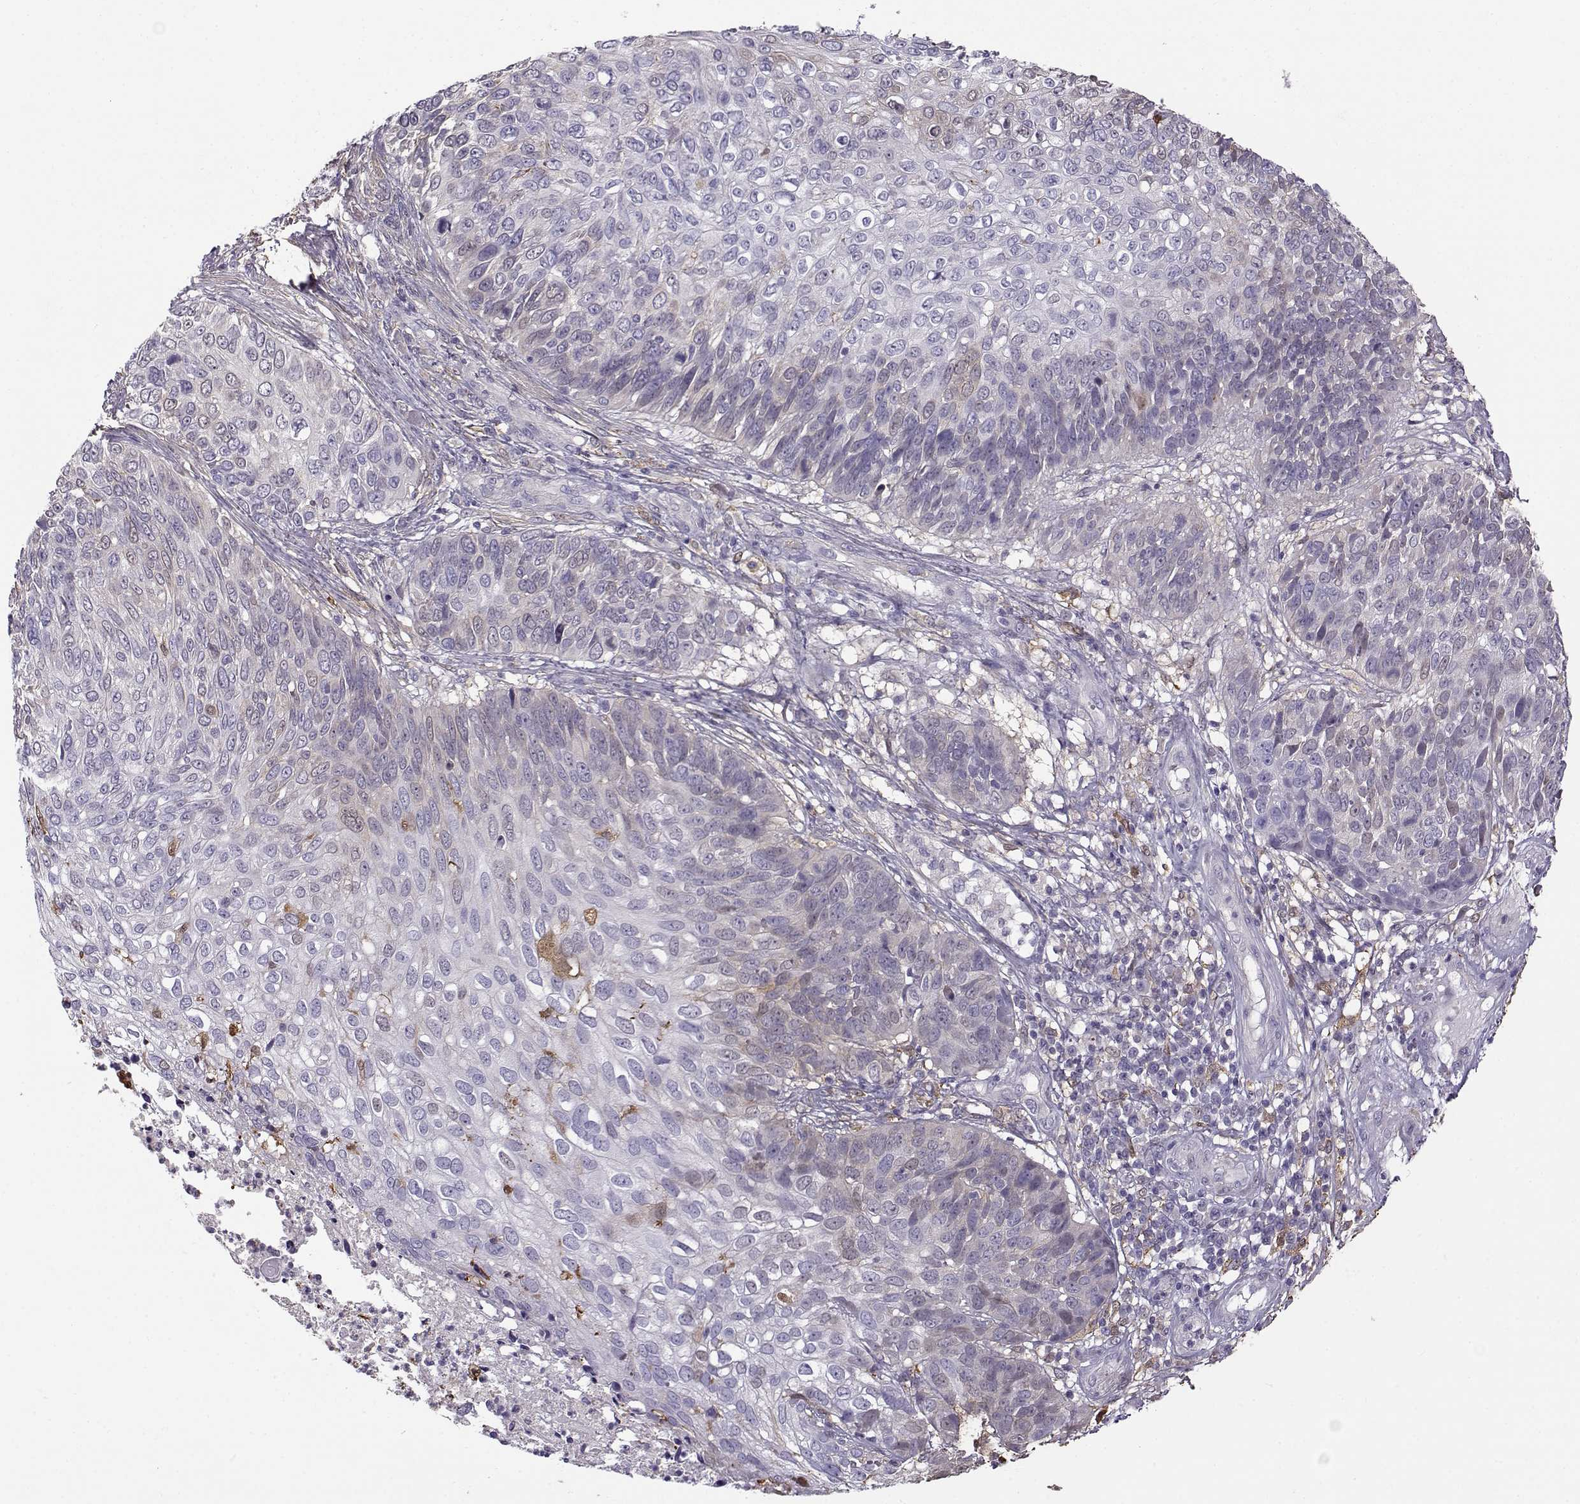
{"staining": {"intensity": "negative", "quantity": "none", "location": "none"}, "tissue": "skin cancer", "cell_type": "Tumor cells", "image_type": "cancer", "snomed": [{"axis": "morphology", "description": "Squamous cell carcinoma, NOS"}, {"axis": "topography", "description": "Skin"}], "caption": "Tumor cells show no significant staining in skin squamous cell carcinoma.", "gene": "UCP3", "patient": {"sex": "male", "age": 92}}